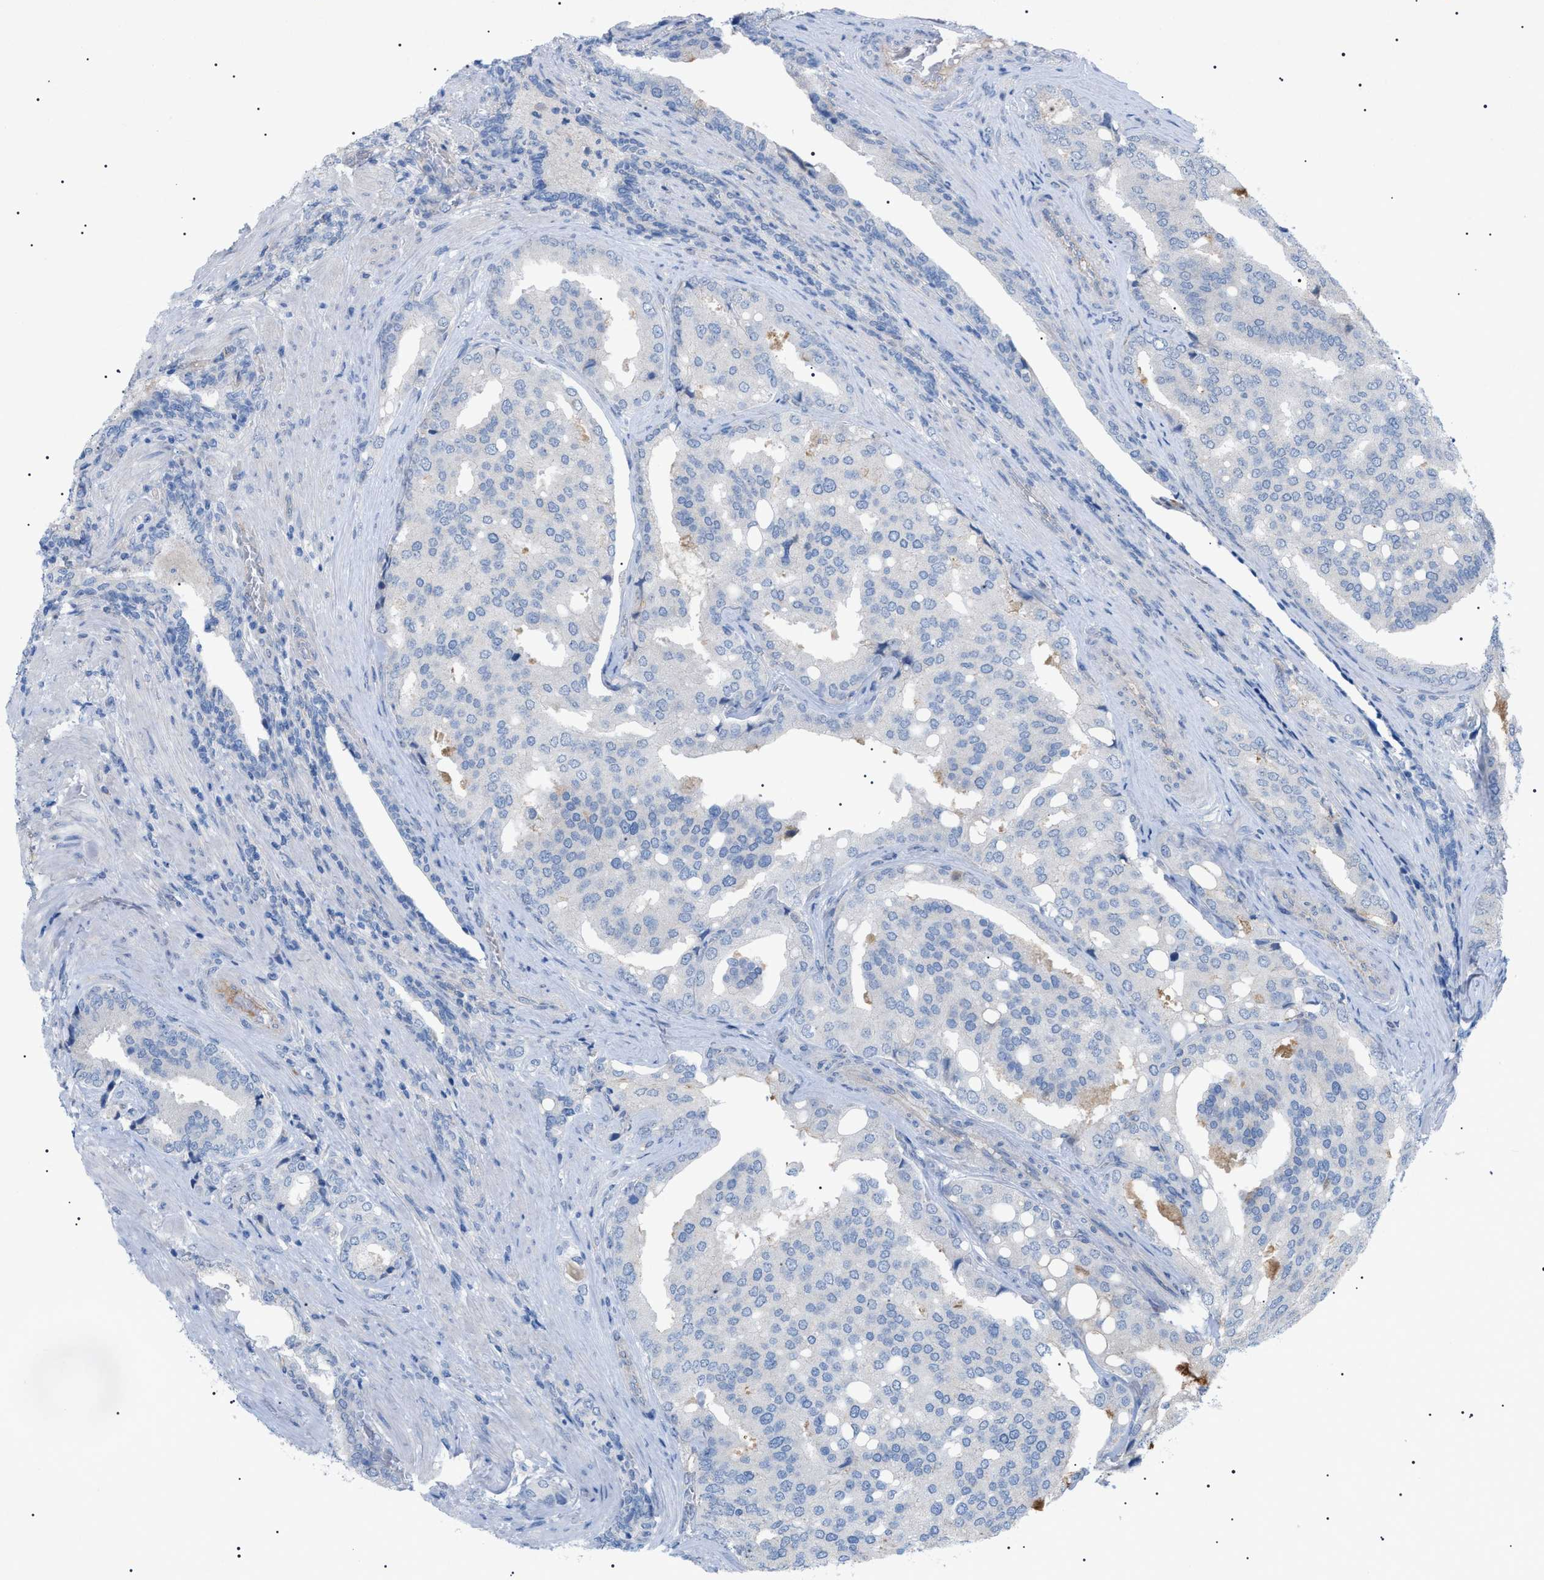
{"staining": {"intensity": "negative", "quantity": "none", "location": "none"}, "tissue": "prostate cancer", "cell_type": "Tumor cells", "image_type": "cancer", "snomed": [{"axis": "morphology", "description": "Adenocarcinoma, High grade"}, {"axis": "topography", "description": "Prostate"}], "caption": "Adenocarcinoma (high-grade) (prostate) stained for a protein using IHC displays no expression tumor cells.", "gene": "ADAMTS1", "patient": {"sex": "male", "age": 50}}